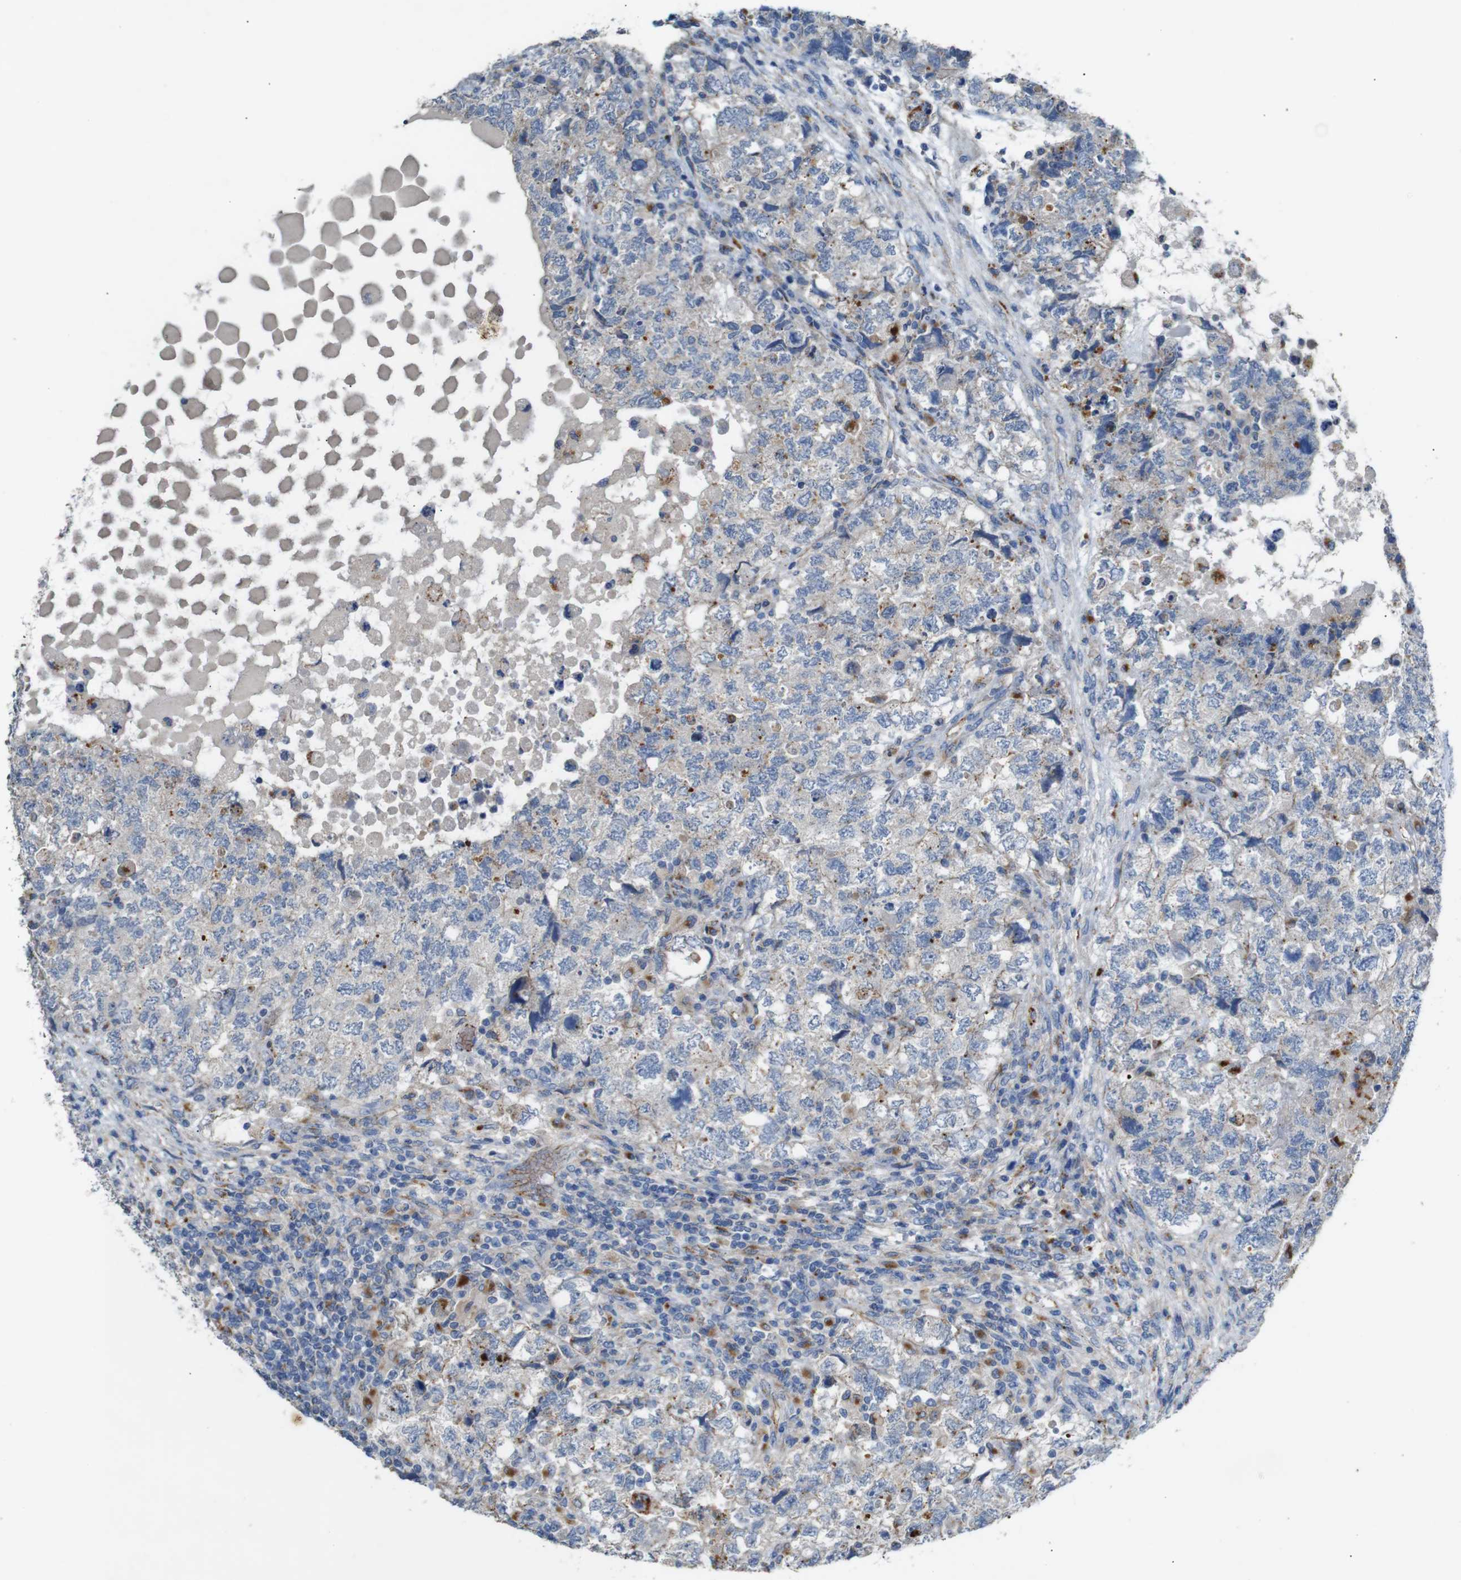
{"staining": {"intensity": "negative", "quantity": "none", "location": "none"}, "tissue": "testis cancer", "cell_type": "Tumor cells", "image_type": "cancer", "snomed": [{"axis": "morphology", "description": "Carcinoma, Embryonal, NOS"}, {"axis": "topography", "description": "Testis"}], "caption": "The photomicrograph reveals no significant expression in tumor cells of testis cancer (embryonal carcinoma). (Stains: DAB (3,3'-diaminobenzidine) immunohistochemistry (IHC) with hematoxylin counter stain, Microscopy: brightfield microscopy at high magnification).", "gene": "NHLRC3", "patient": {"sex": "male", "age": 36}}